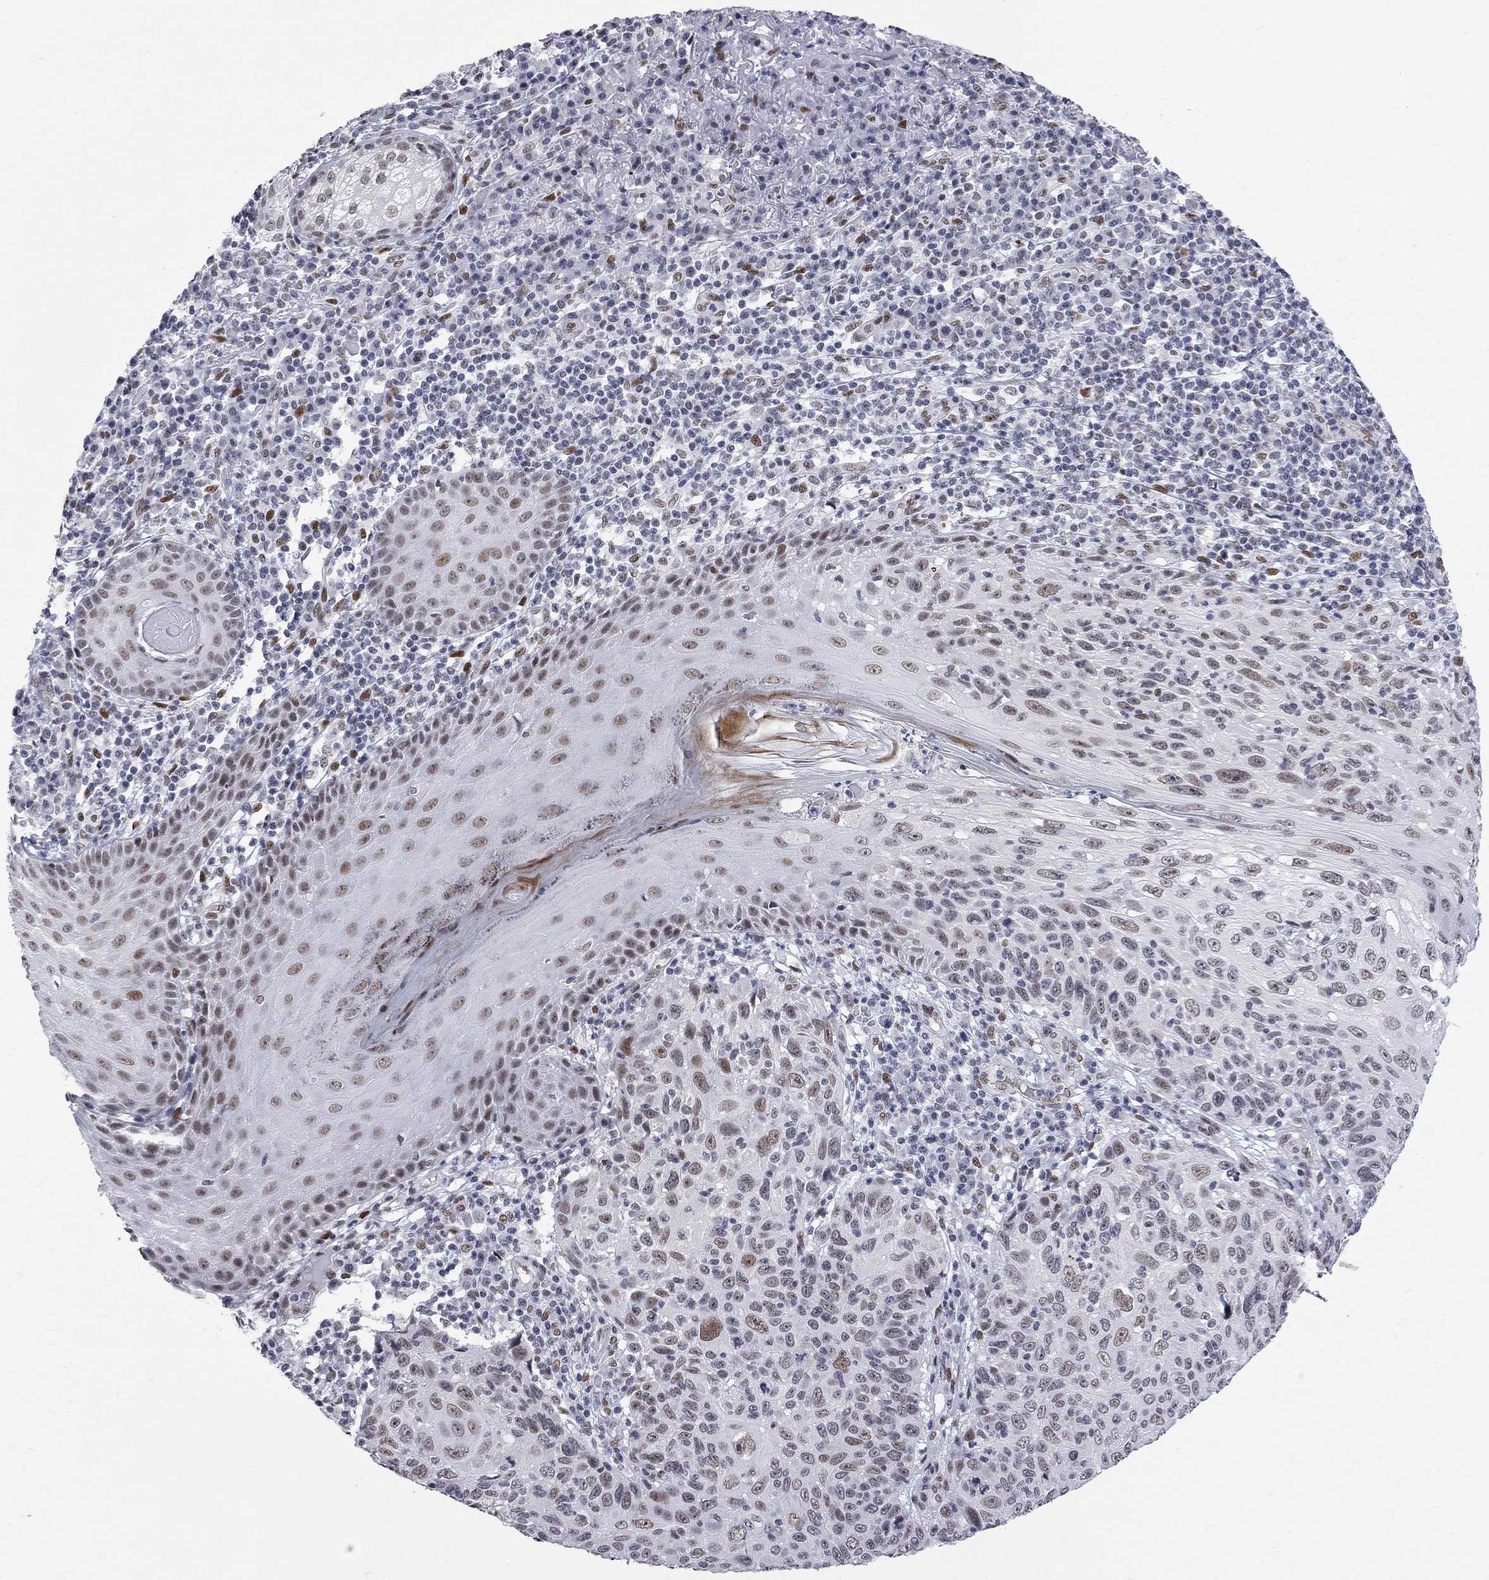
{"staining": {"intensity": "strong", "quantity": "<25%", "location": "nuclear"}, "tissue": "skin cancer", "cell_type": "Tumor cells", "image_type": "cancer", "snomed": [{"axis": "morphology", "description": "Squamous cell carcinoma, NOS"}, {"axis": "topography", "description": "Skin"}], "caption": "A brown stain shows strong nuclear expression of a protein in skin cancer (squamous cell carcinoma) tumor cells. Using DAB (3,3'-diaminobenzidine) (brown) and hematoxylin (blue) stains, captured at high magnification using brightfield microscopy.", "gene": "ZBTB47", "patient": {"sex": "male", "age": 92}}